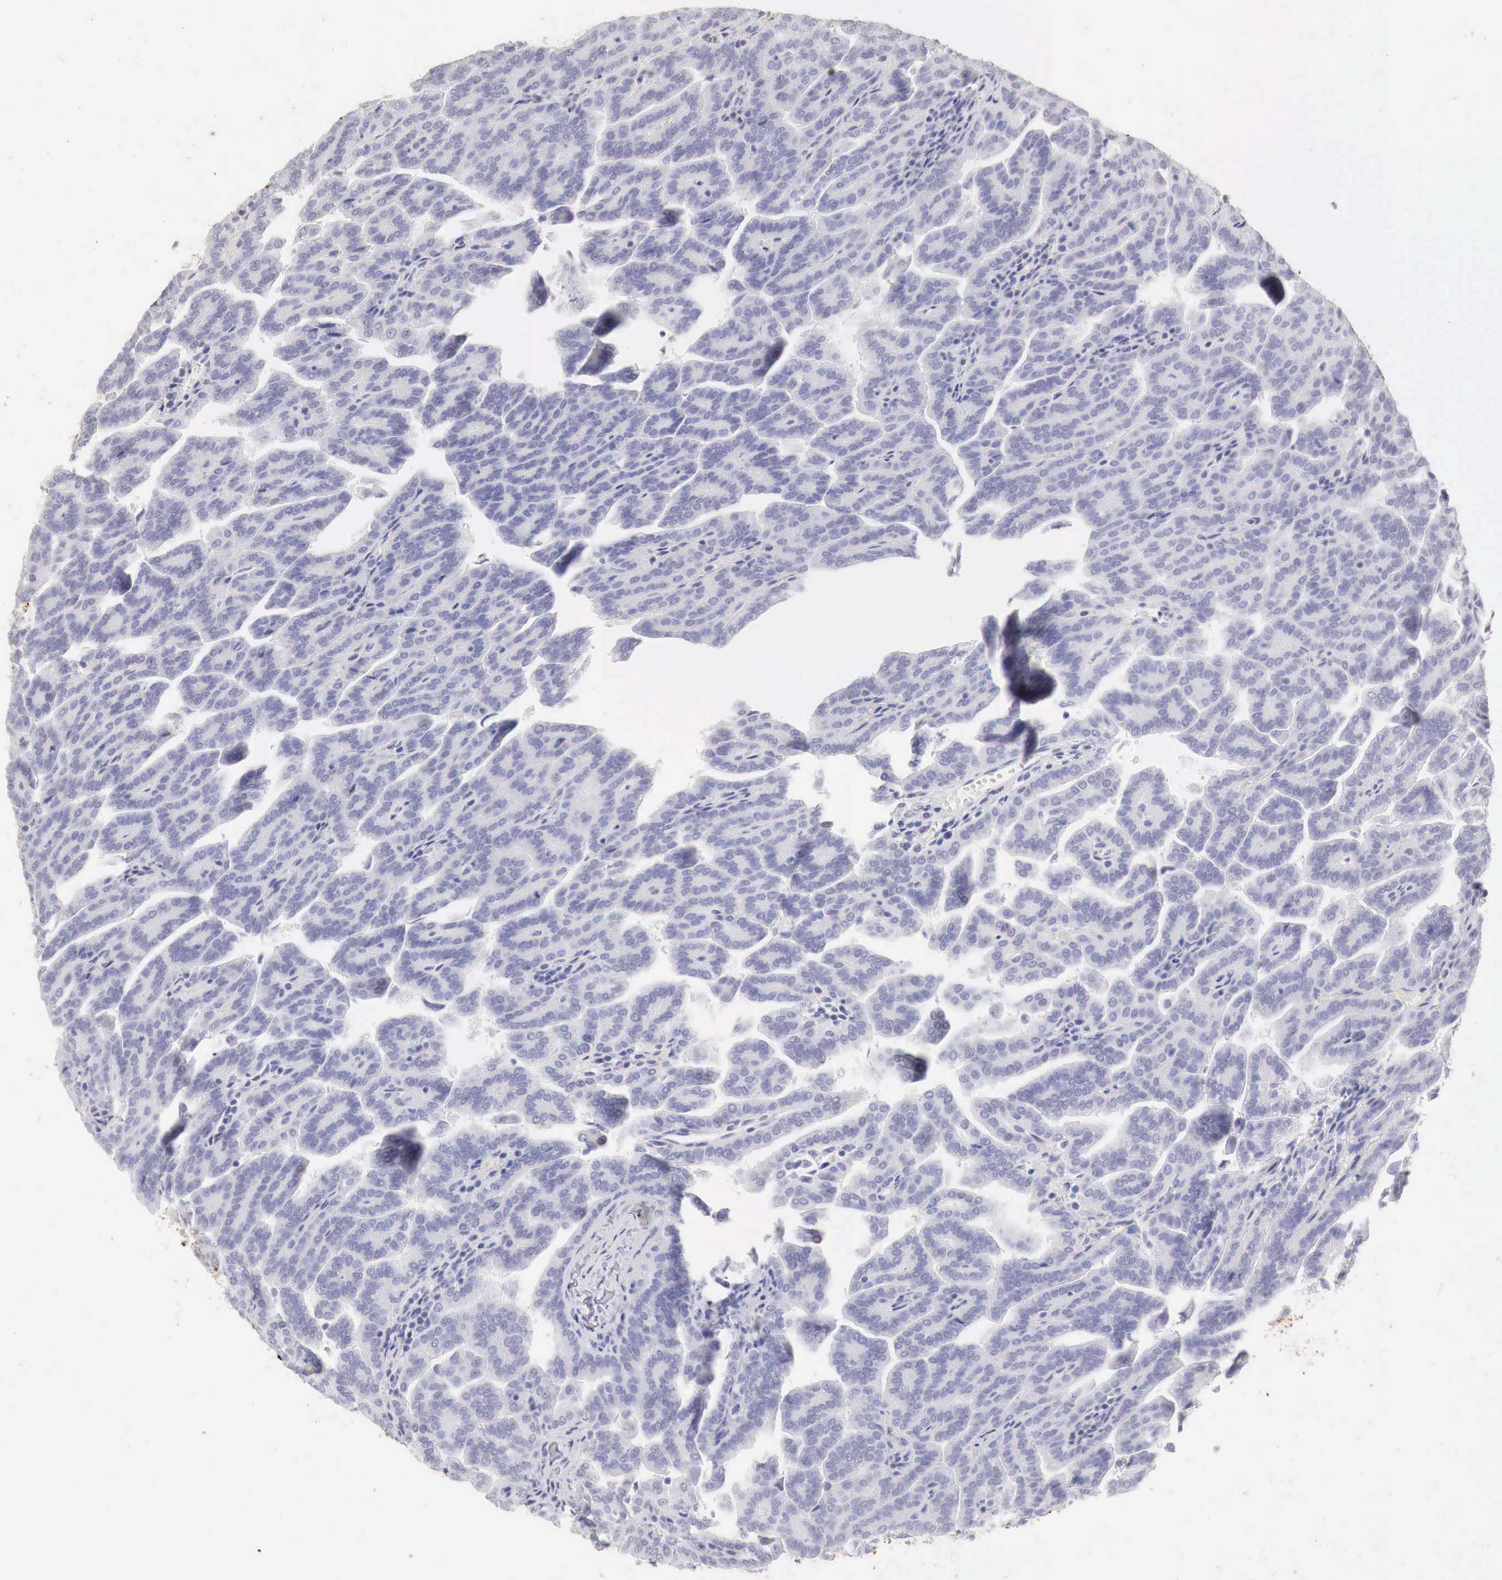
{"staining": {"intensity": "negative", "quantity": "none", "location": "none"}, "tissue": "renal cancer", "cell_type": "Tumor cells", "image_type": "cancer", "snomed": [{"axis": "morphology", "description": "Adenocarcinoma, NOS"}, {"axis": "topography", "description": "Kidney"}], "caption": "DAB immunohistochemical staining of renal cancer shows no significant expression in tumor cells.", "gene": "OTC", "patient": {"sex": "male", "age": 61}}